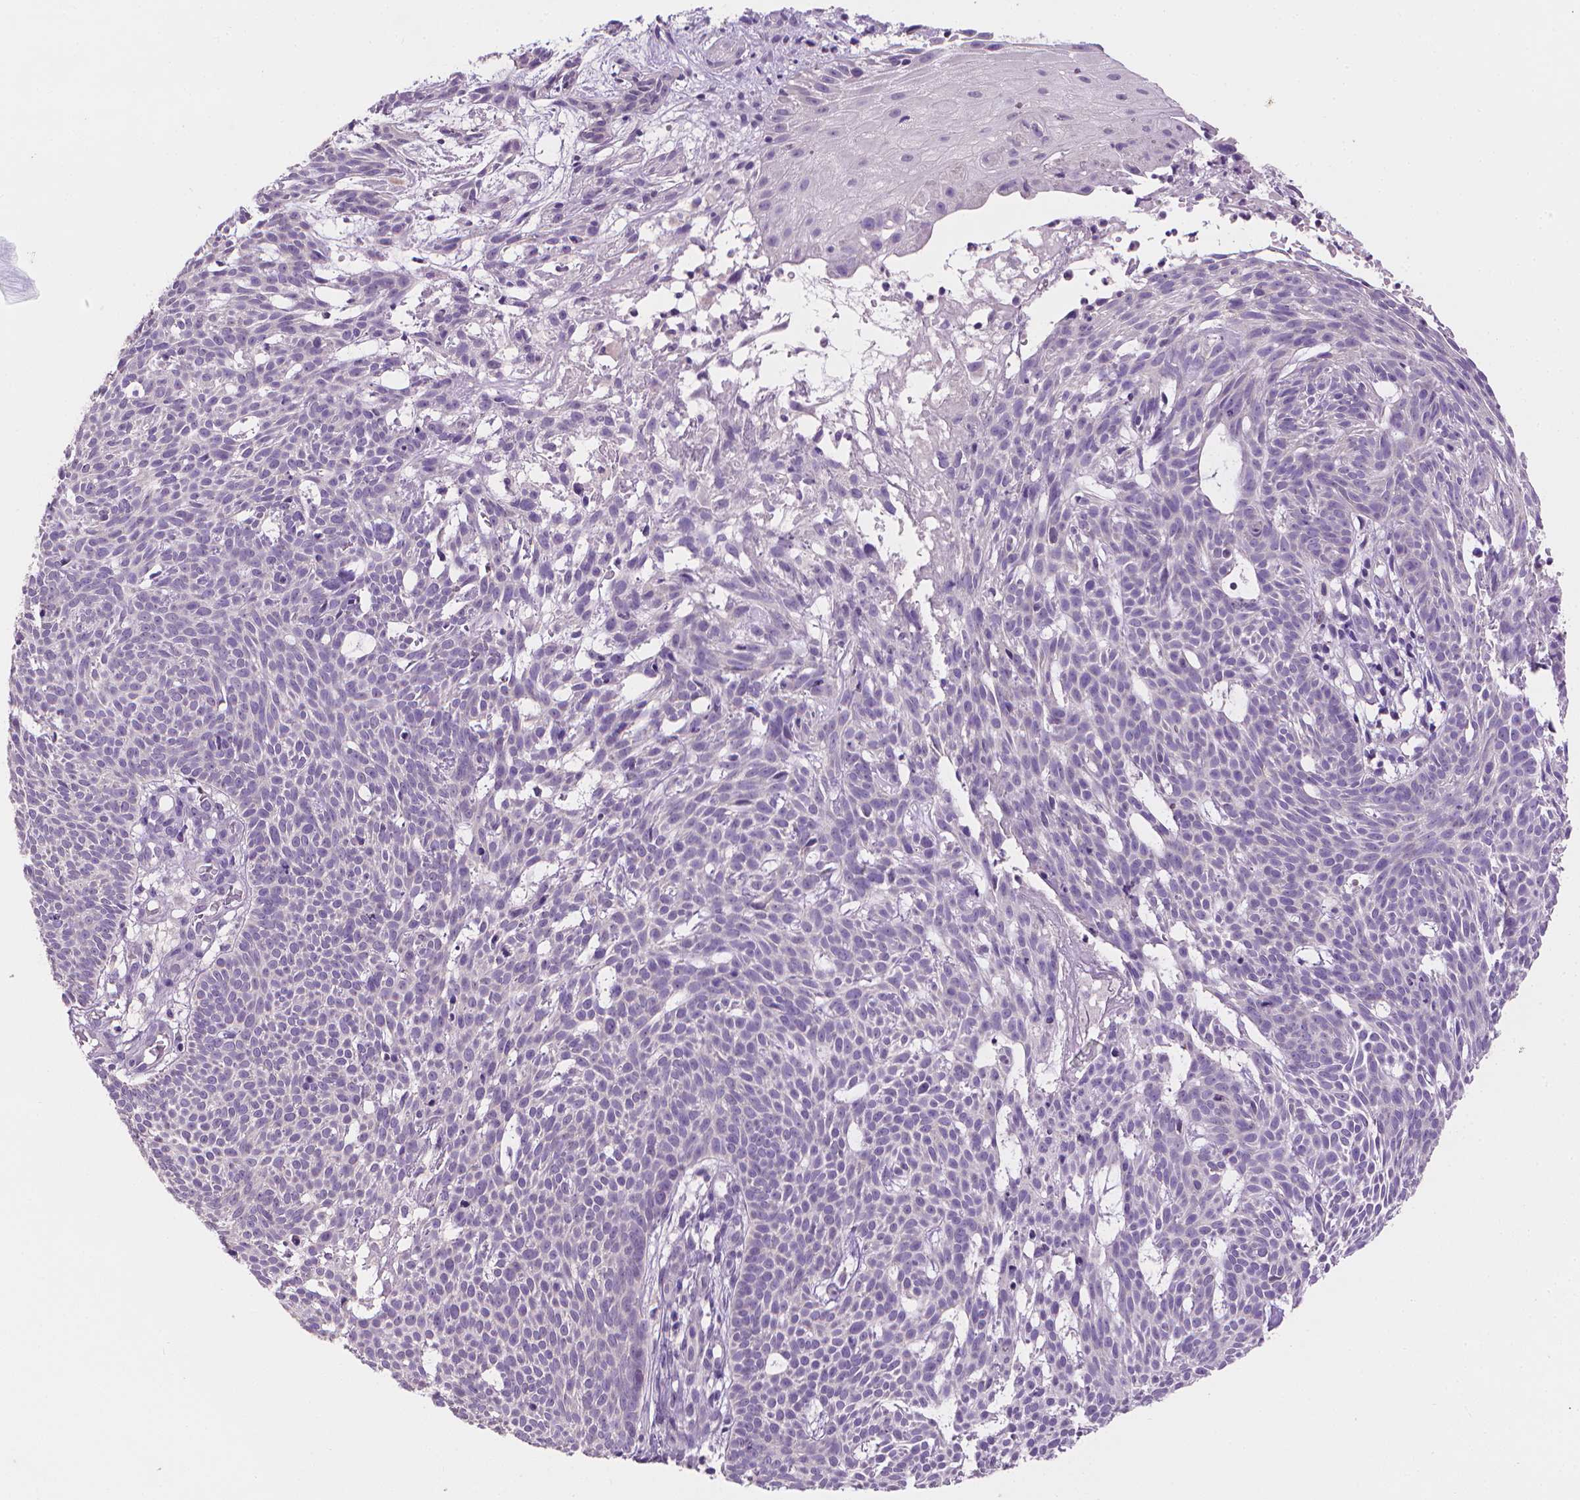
{"staining": {"intensity": "negative", "quantity": "none", "location": "none"}, "tissue": "skin cancer", "cell_type": "Tumor cells", "image_type": "cancer", "snomed": [{"axis": "morphology", "description": "Basal cell carcinoma"}, {"axis": "topography", "description": "Skin"}], "caption": "There is no significant expression in tumor cells of skin basal cell carcinoma.", "gene": "FASN", "patient": {"sex": "male", "age": 59}}